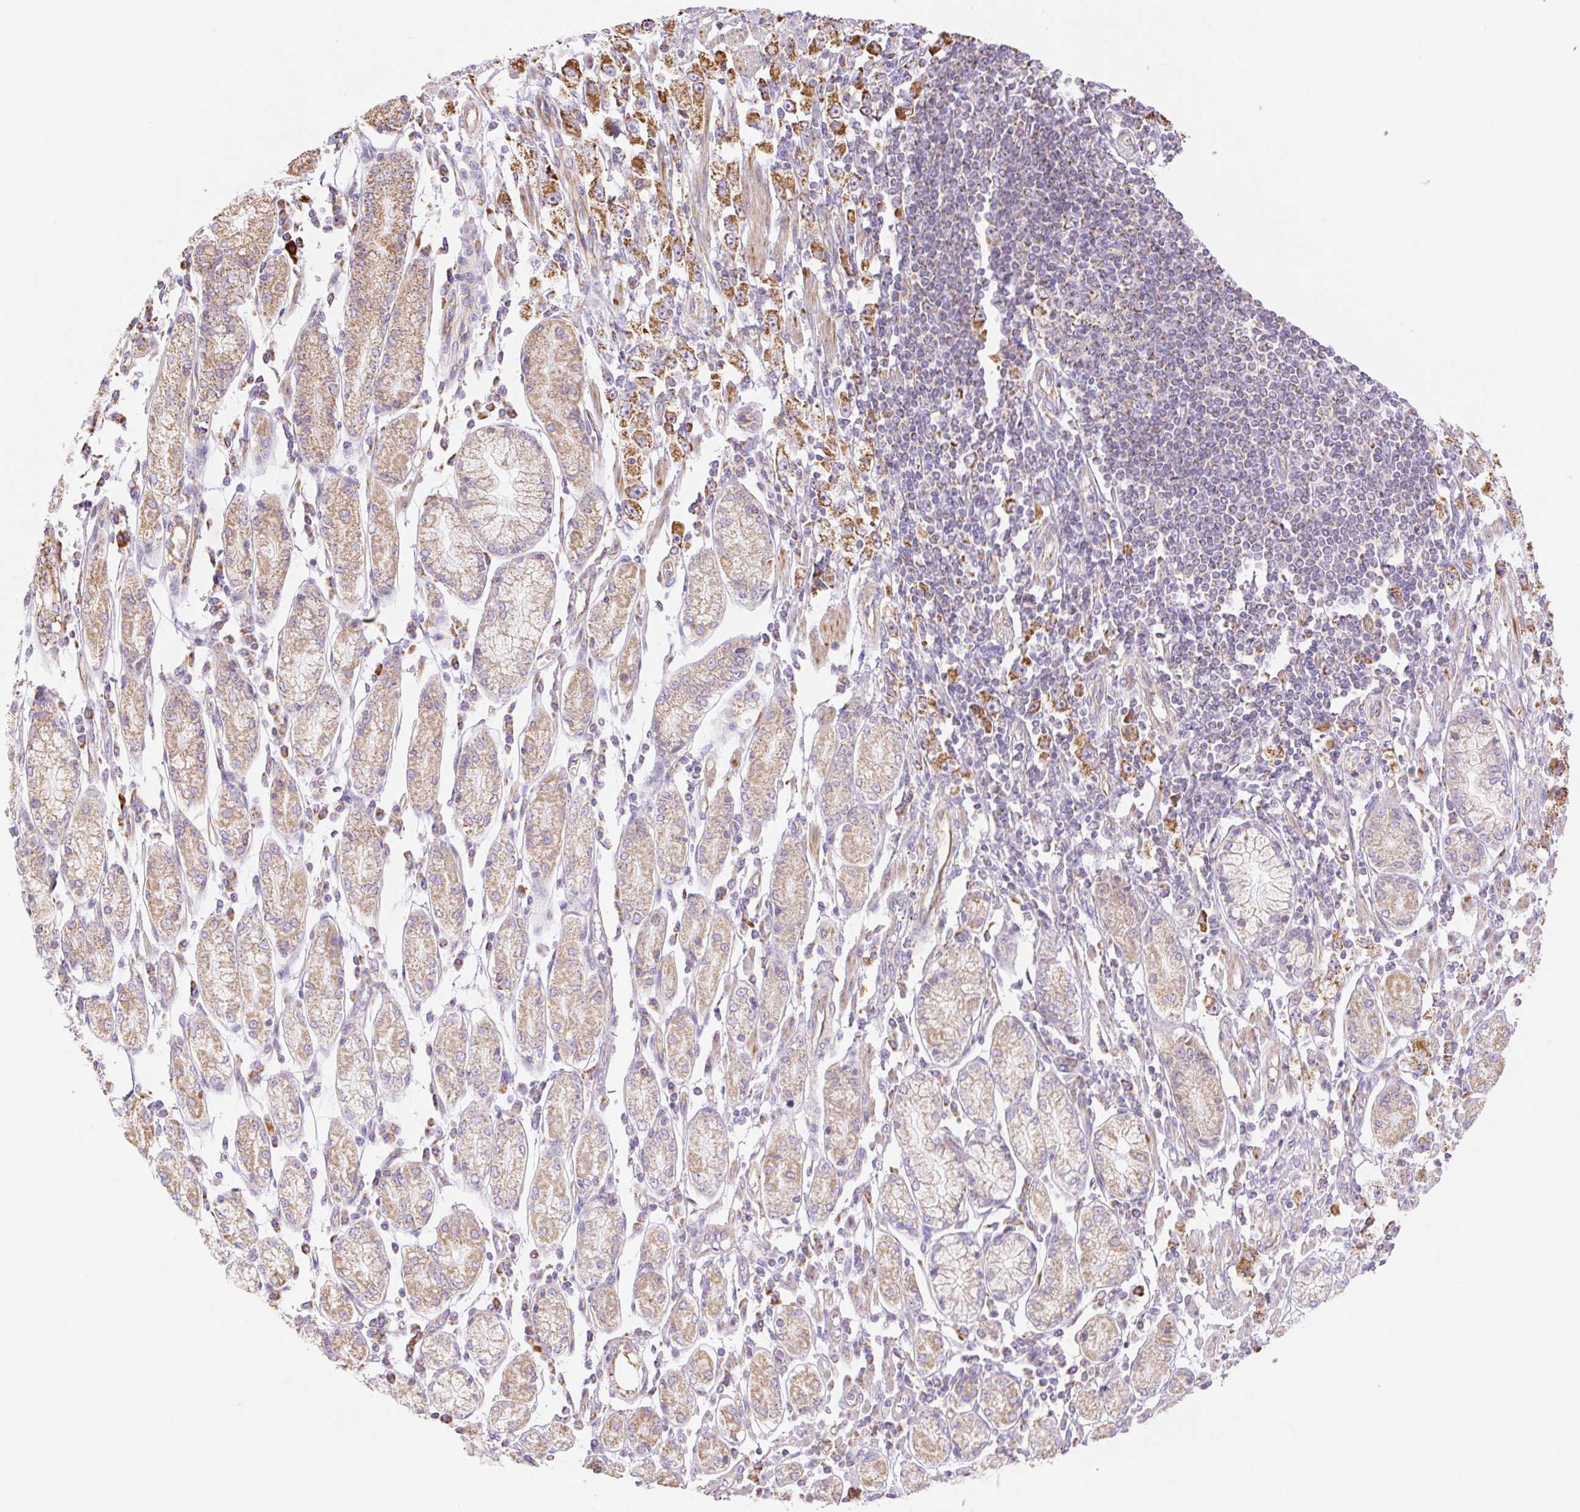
{"staining": {"intensity": "strong", "quantity": ">75%", "location": "cytoplasmic/membranous"}, "tissue": "stomach cancer", "cell_type": "Tumor cells", "image_type": "cancer", "snomed": [{"axis": "morphology", "description": "Adenocarcinoma, NOS"}, {"axis": "topography", "description": "Stomach"}], "caption": "Immunohistochemistry (DAB) staining of stomach cancer (adenocarcinoma) displays strong cytoplasmic/membranous protein staining in about >75% of tumor cells. The staining was performed using DAB (3,3'-diaminobenzidine), with brown indicating positive protein expression. Nuclei are stained blue with hematoxylin.", "gene": "ESAM", "patient": {"sex": "female", "age": 59}}